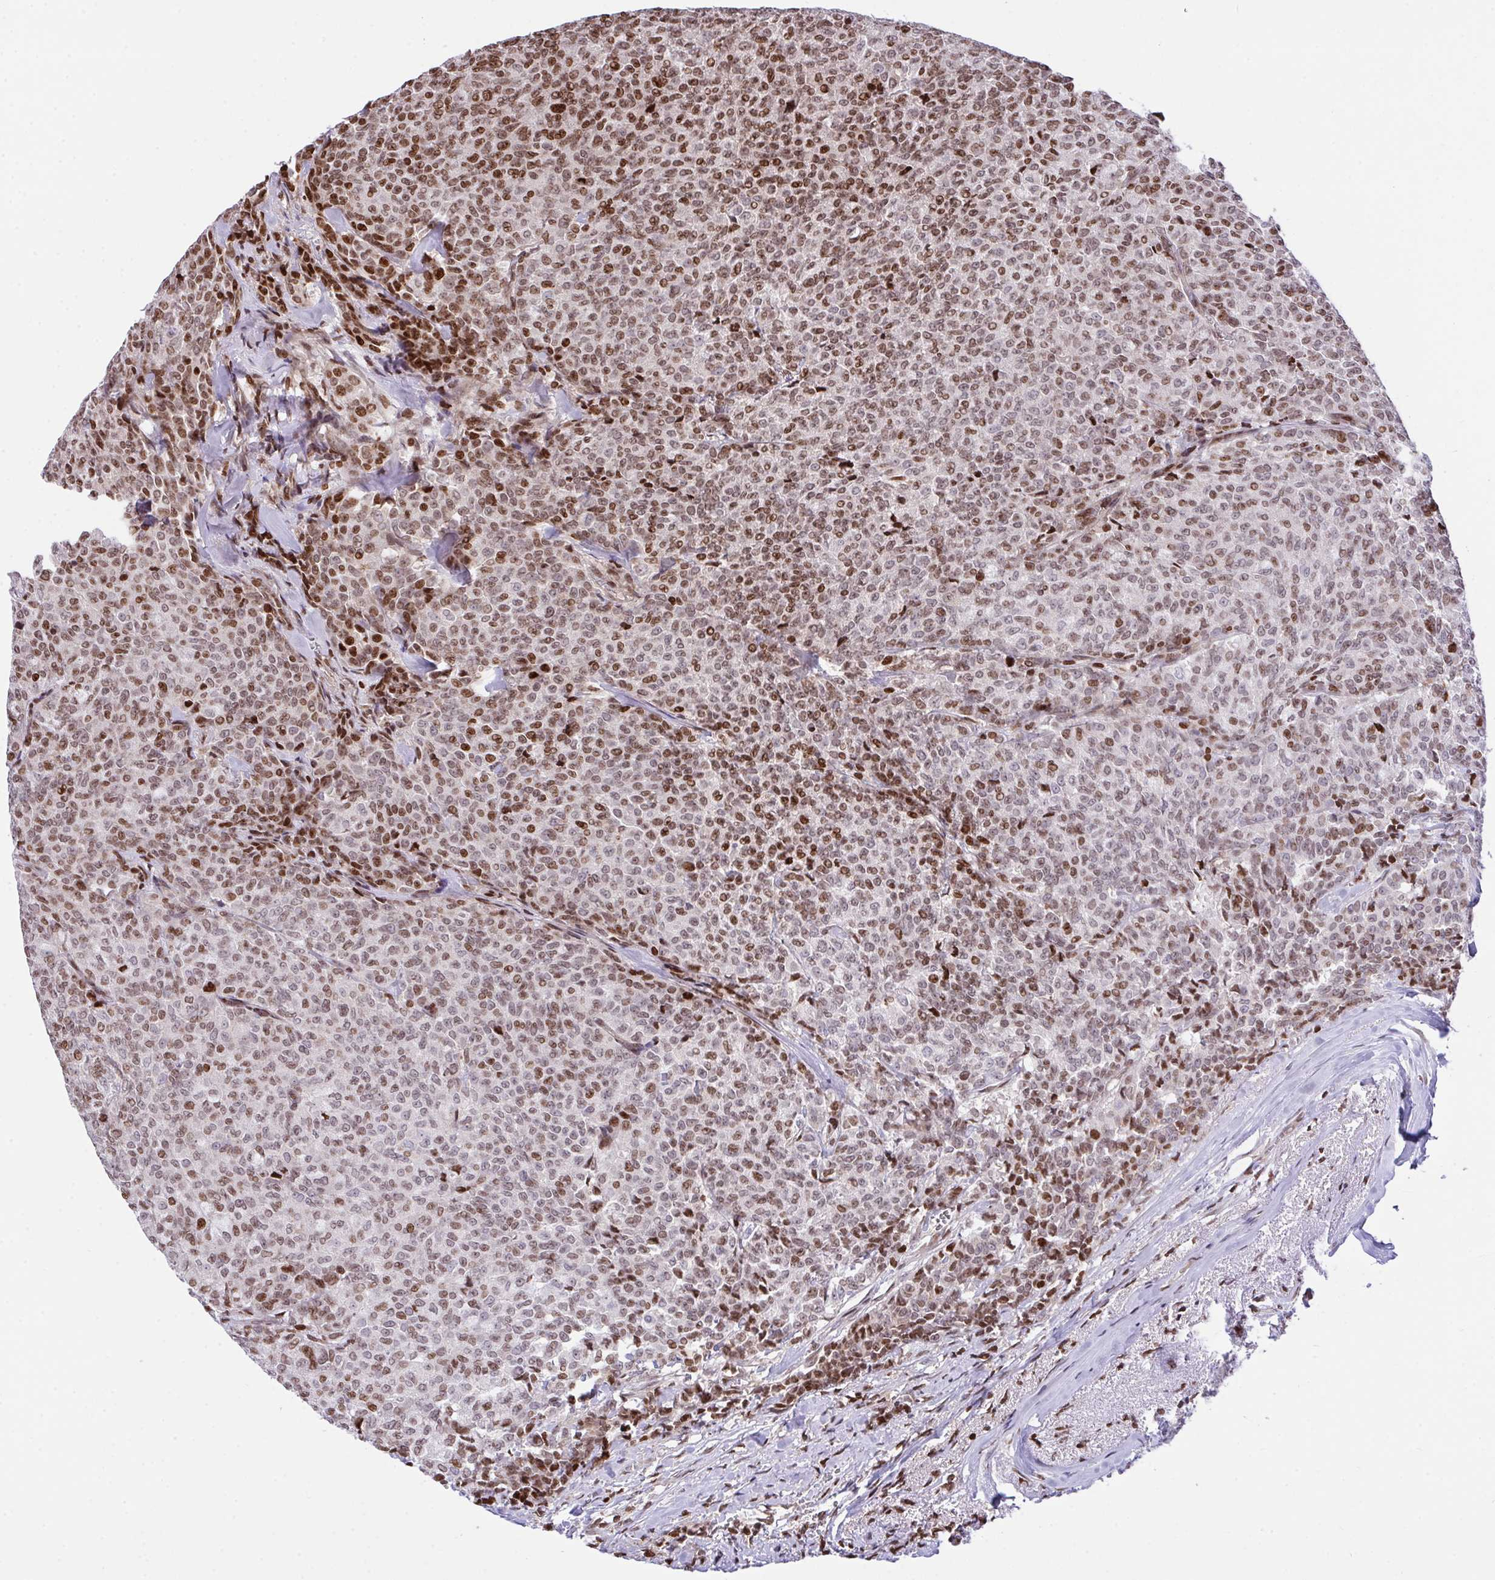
{"staining": {"intensity": "moderate", "quantity": ">75%", "location": "nuclear"}, "tissue": "breast cancer", "cell_type": "Tumor cells", "image_type": "cancer", "snomed": [{"axis": "morphology", "description": "Duct carcinoma"}, {"axis": "topography", "description": "Breast"}], "caption": "Protein expression analysis of breast cancer reveals moderate nuclear positivity in approximately >75% of tumor cells. (brown staining indicates protein expression, while blue staining denotes nuclei).", "gene": "RAPGEF5", "patient": {"sex": "female", "age": 91}}